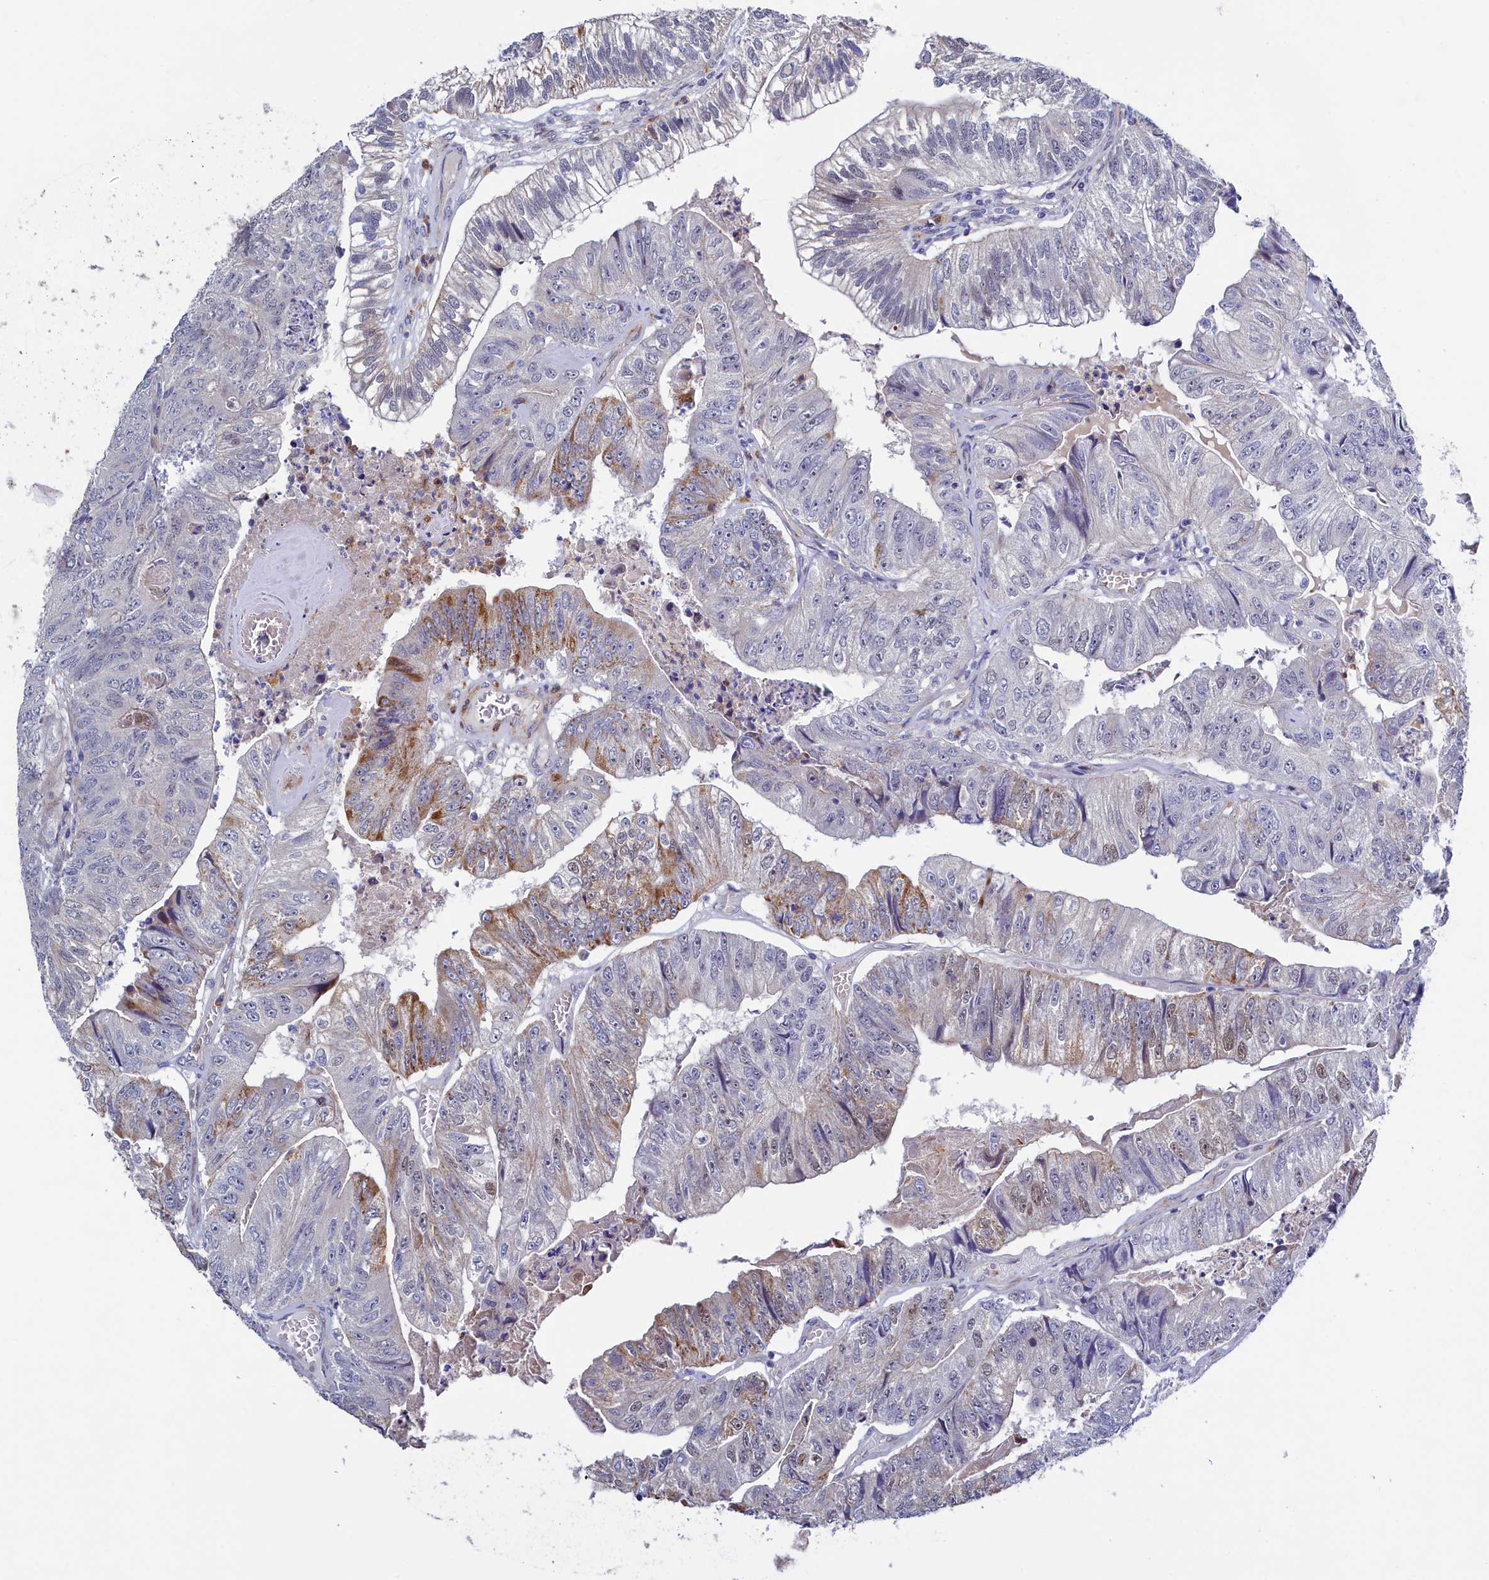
{"staining": {"intensity": "moderate", "quantity": "<25%", "location": "cytoplasmic/membranous"}, "tissue": "colorectal cancer", "cell_type": "Tumor cells", "image_type": "cancer", "snomed": [{"axis": "morphology", "description": "Adenocarcinoma, NOS"}, {"axis": "topography", "description": "Colon"}], "caption": "Brown immunohistochemical staining in human colorectal cancer demonstrates moderate cytoplasmic/membranous staining in about <25% of tumor cells.", "gene": "PIK3C3", "patient": {"sex": "female", "age": 67}}